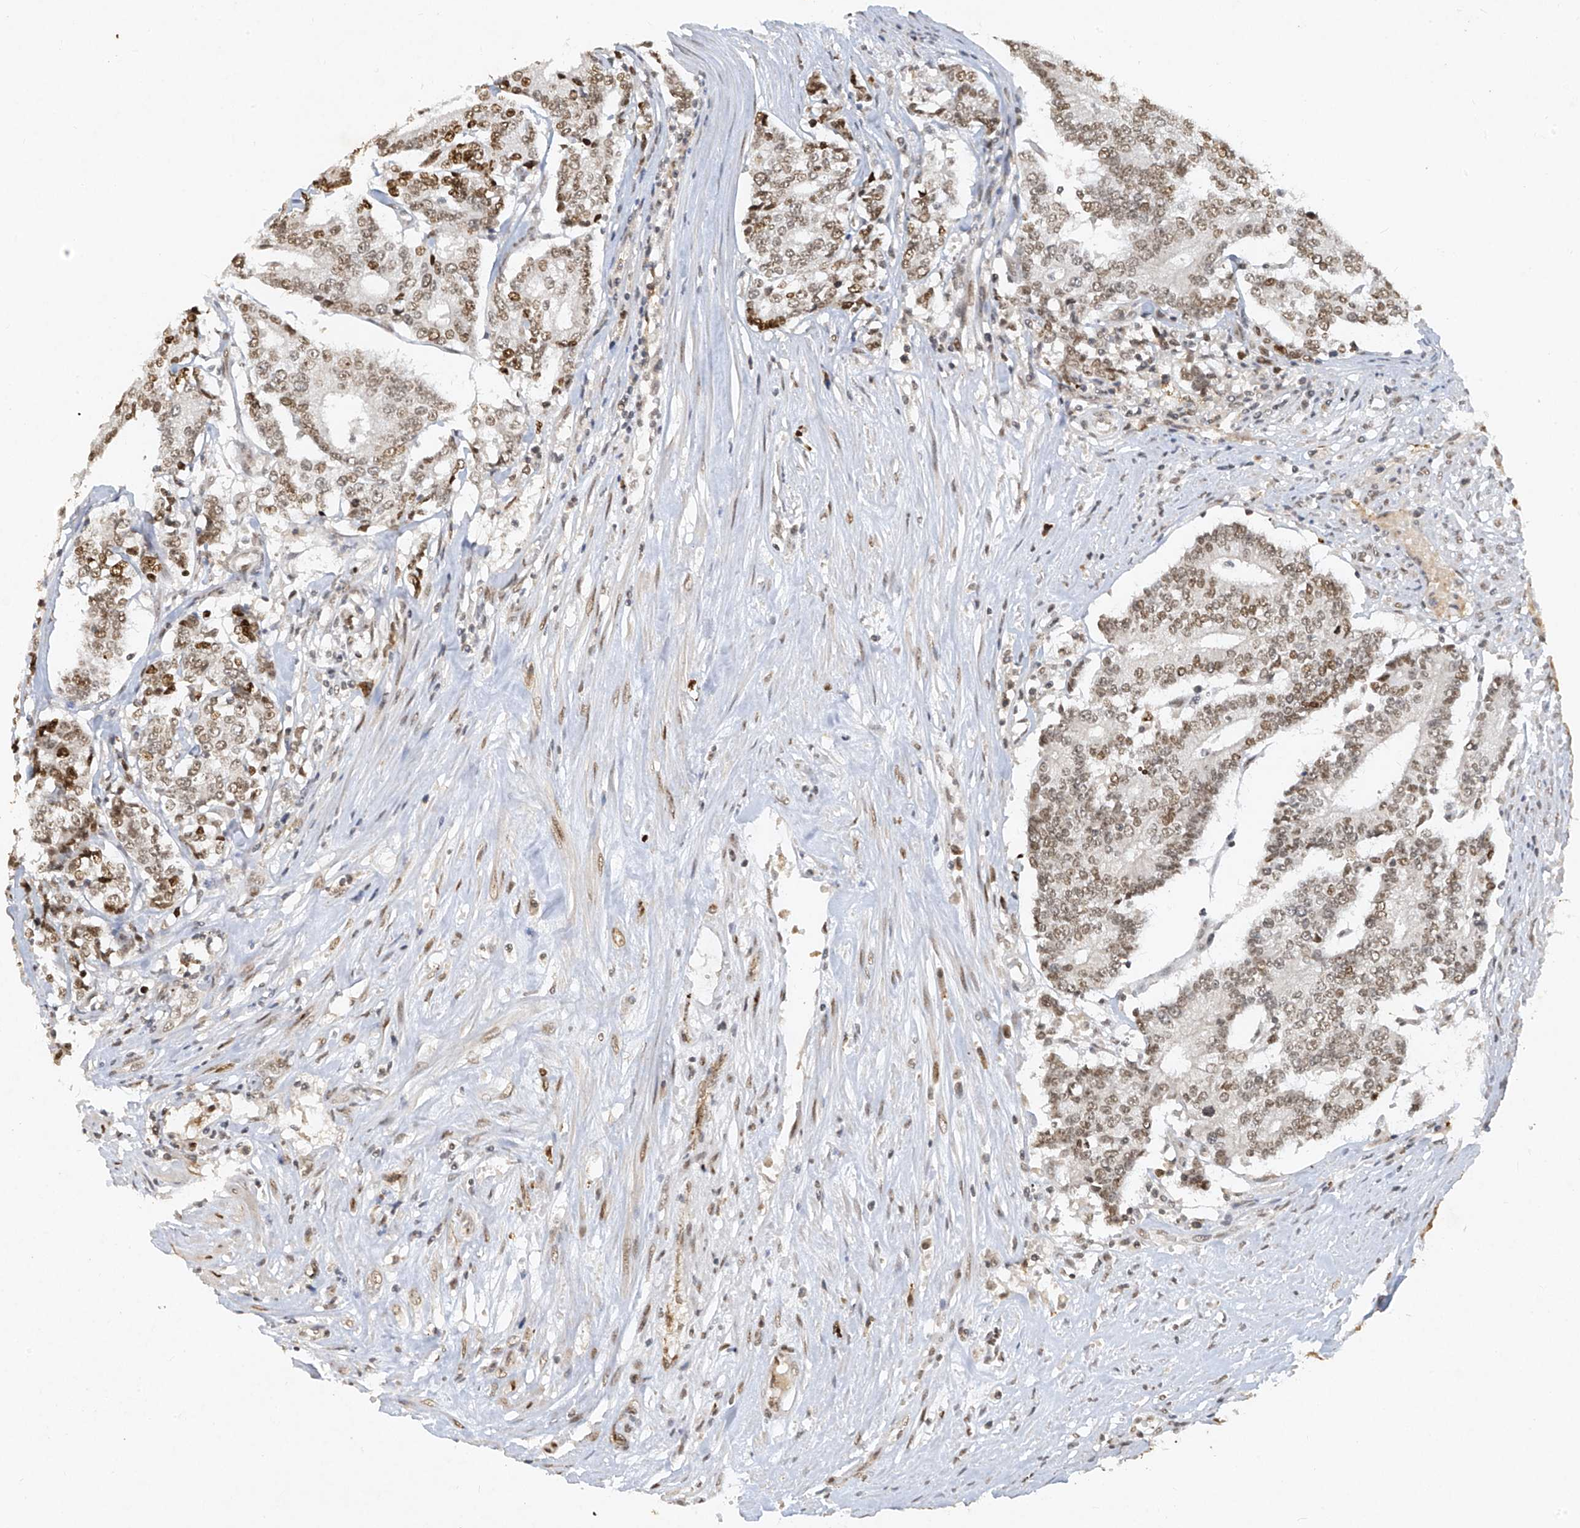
{"staining": {"intensity": "moderate", "quantity": ">75%", "location": "nuclear"}, "tissue": "prostate cancer", "cell_type": "Tumor cells", "image_type": "cancer", "snomed": [{"axis": "morphology", "description": "Normal tissue, NOS"}, {"axis": "morphology", "description": "Adenocarcinoma, High grade"}, {"axis": "topography", "description": "Prostate"}, {"axis": "topography", "description": "Seminal veicle"}], "caption": "Tumor cells demonstrate medium levels of moderate nuclear positivity in about >75% of cells in human prostate high-grade adenocarcinoma.", "gene": "ATRIP", "patient": {"sex": "male", "age": 55}}